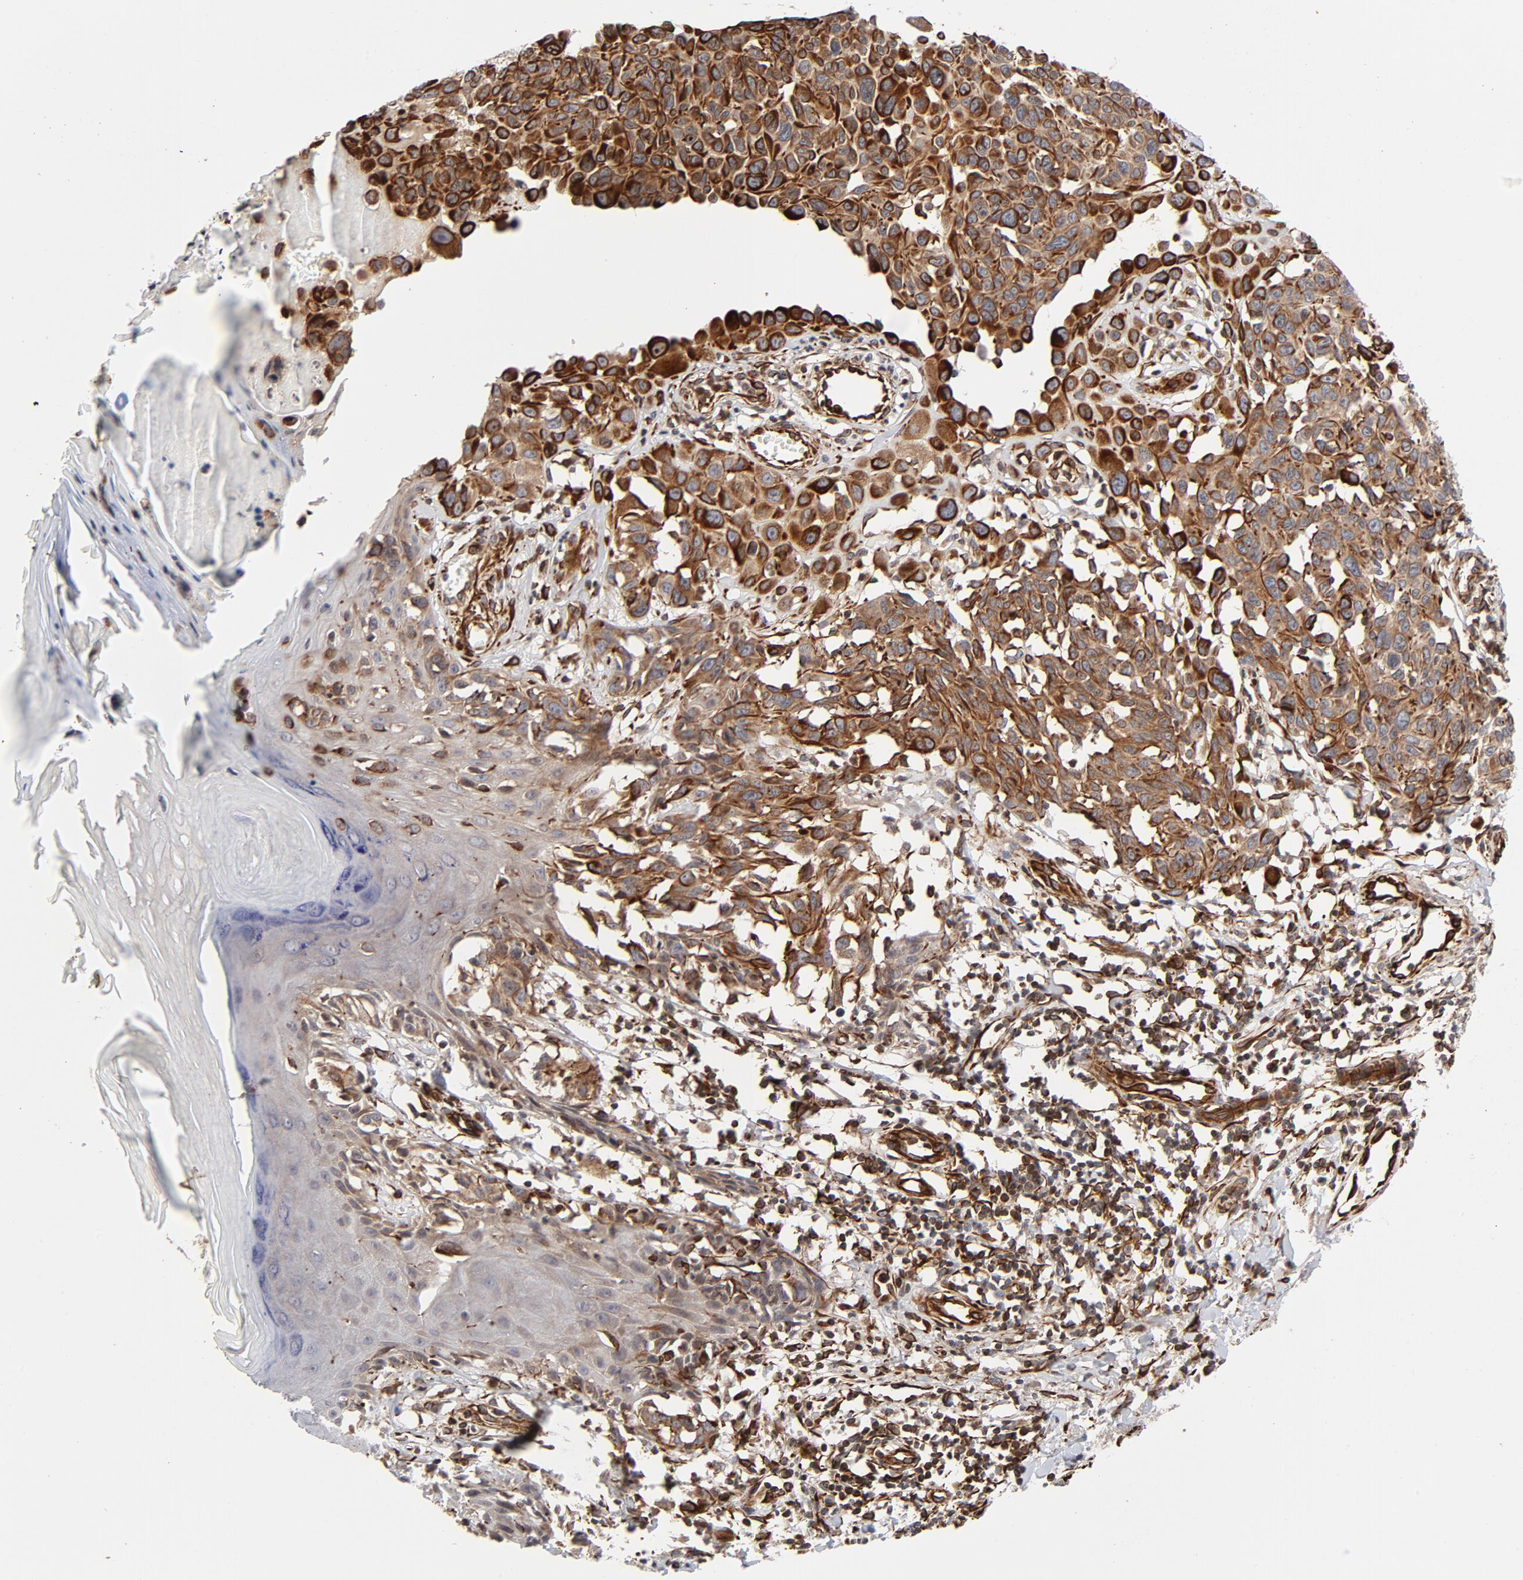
{"staining": {"intensity": "strong", "quantity": ">75%", "location": "cytoplasmic/membranous"}, "tissue": "melanoma", "cell_type": "Tumor cells", "image_type": "cancer", "snomed": [{"axis": "morphology", "description": "Malignant melanoma, NOS"}, {"axis": "topography", "description": "Skin"}], "caption": "Melanoma tissue demonstrates strong cytoplasmic/membranous staining in approximately >75% of tumor cells, visualized by immunohistochemistry.", "gene": "DNAAF2", "patient": {"sex": "female", "age": 77}}